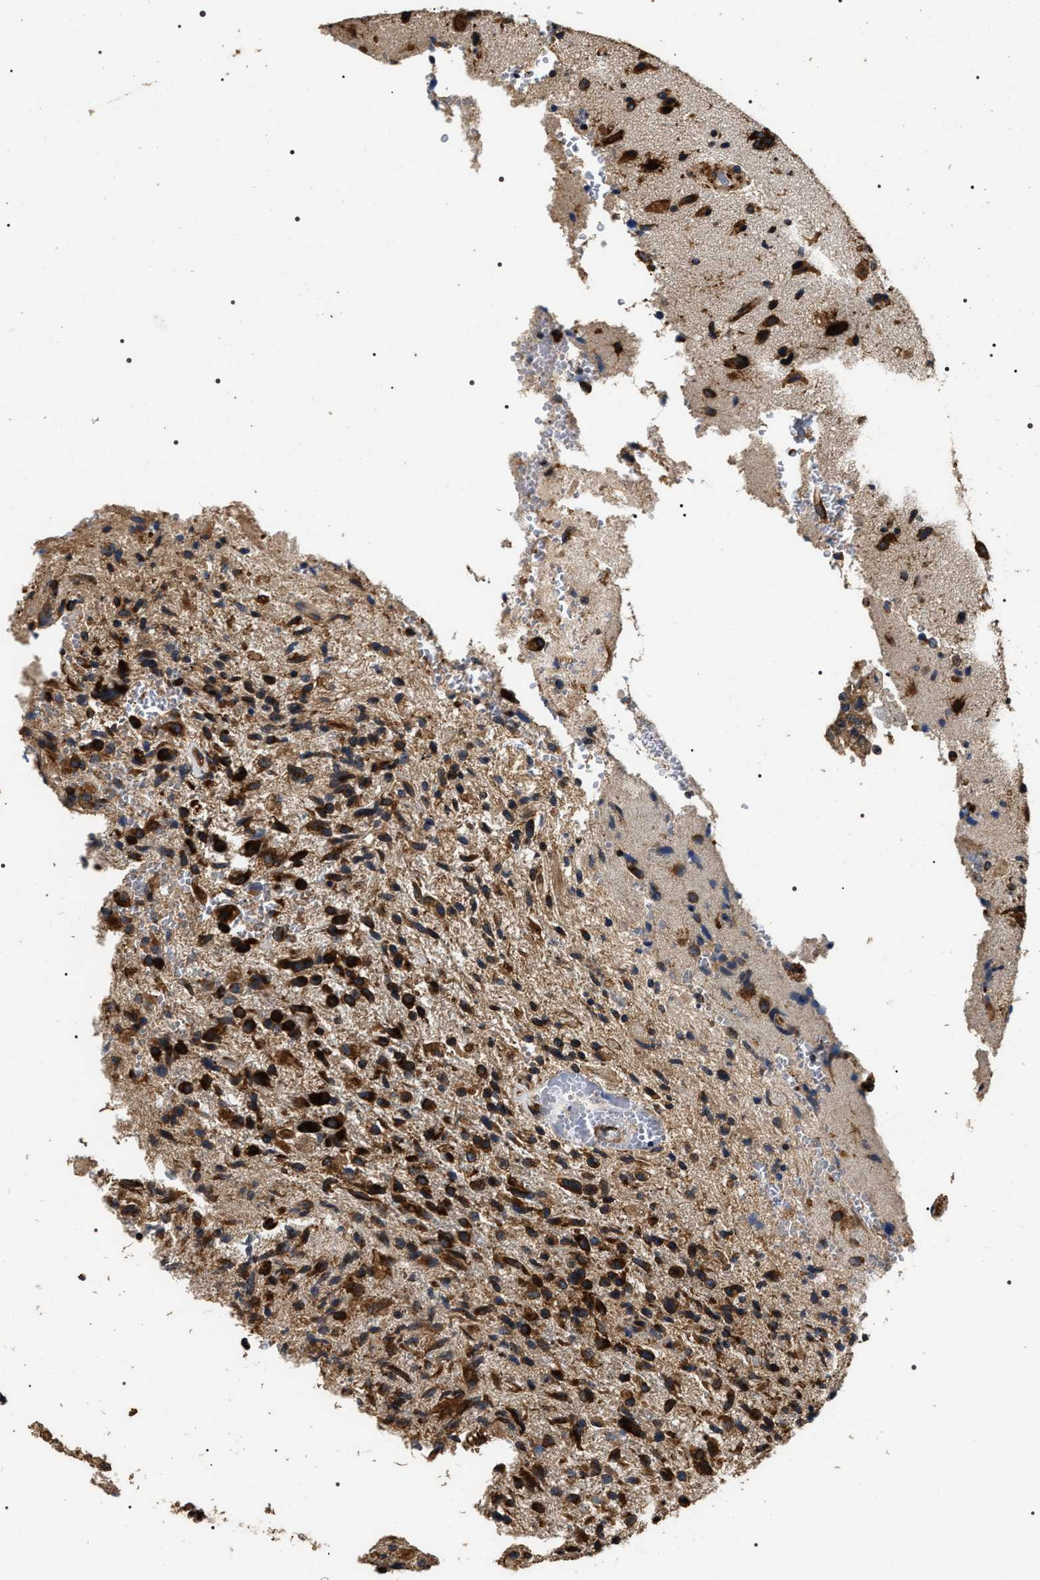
{"staining": {"intensity": "strong", "quantity": ">75%", "location": "cytoplasmic/membranous"}, "tissue": "glioma", "cell_type": "Tumor cells", "image_type": "cancer", "snomed": [{"axis": "morphology", "description": "Glioma, malignant, High grade"}, {"axis": "topography", "description": "Brain"}], "caption": "Human malignant high-grade glioma stained for a protein (brown) displays strong cytoplasmic/membranous positive expression in approximately >75% of tumor cells.", "gene": "KTN1", "patient": {"sex": "male", "age": 72}}